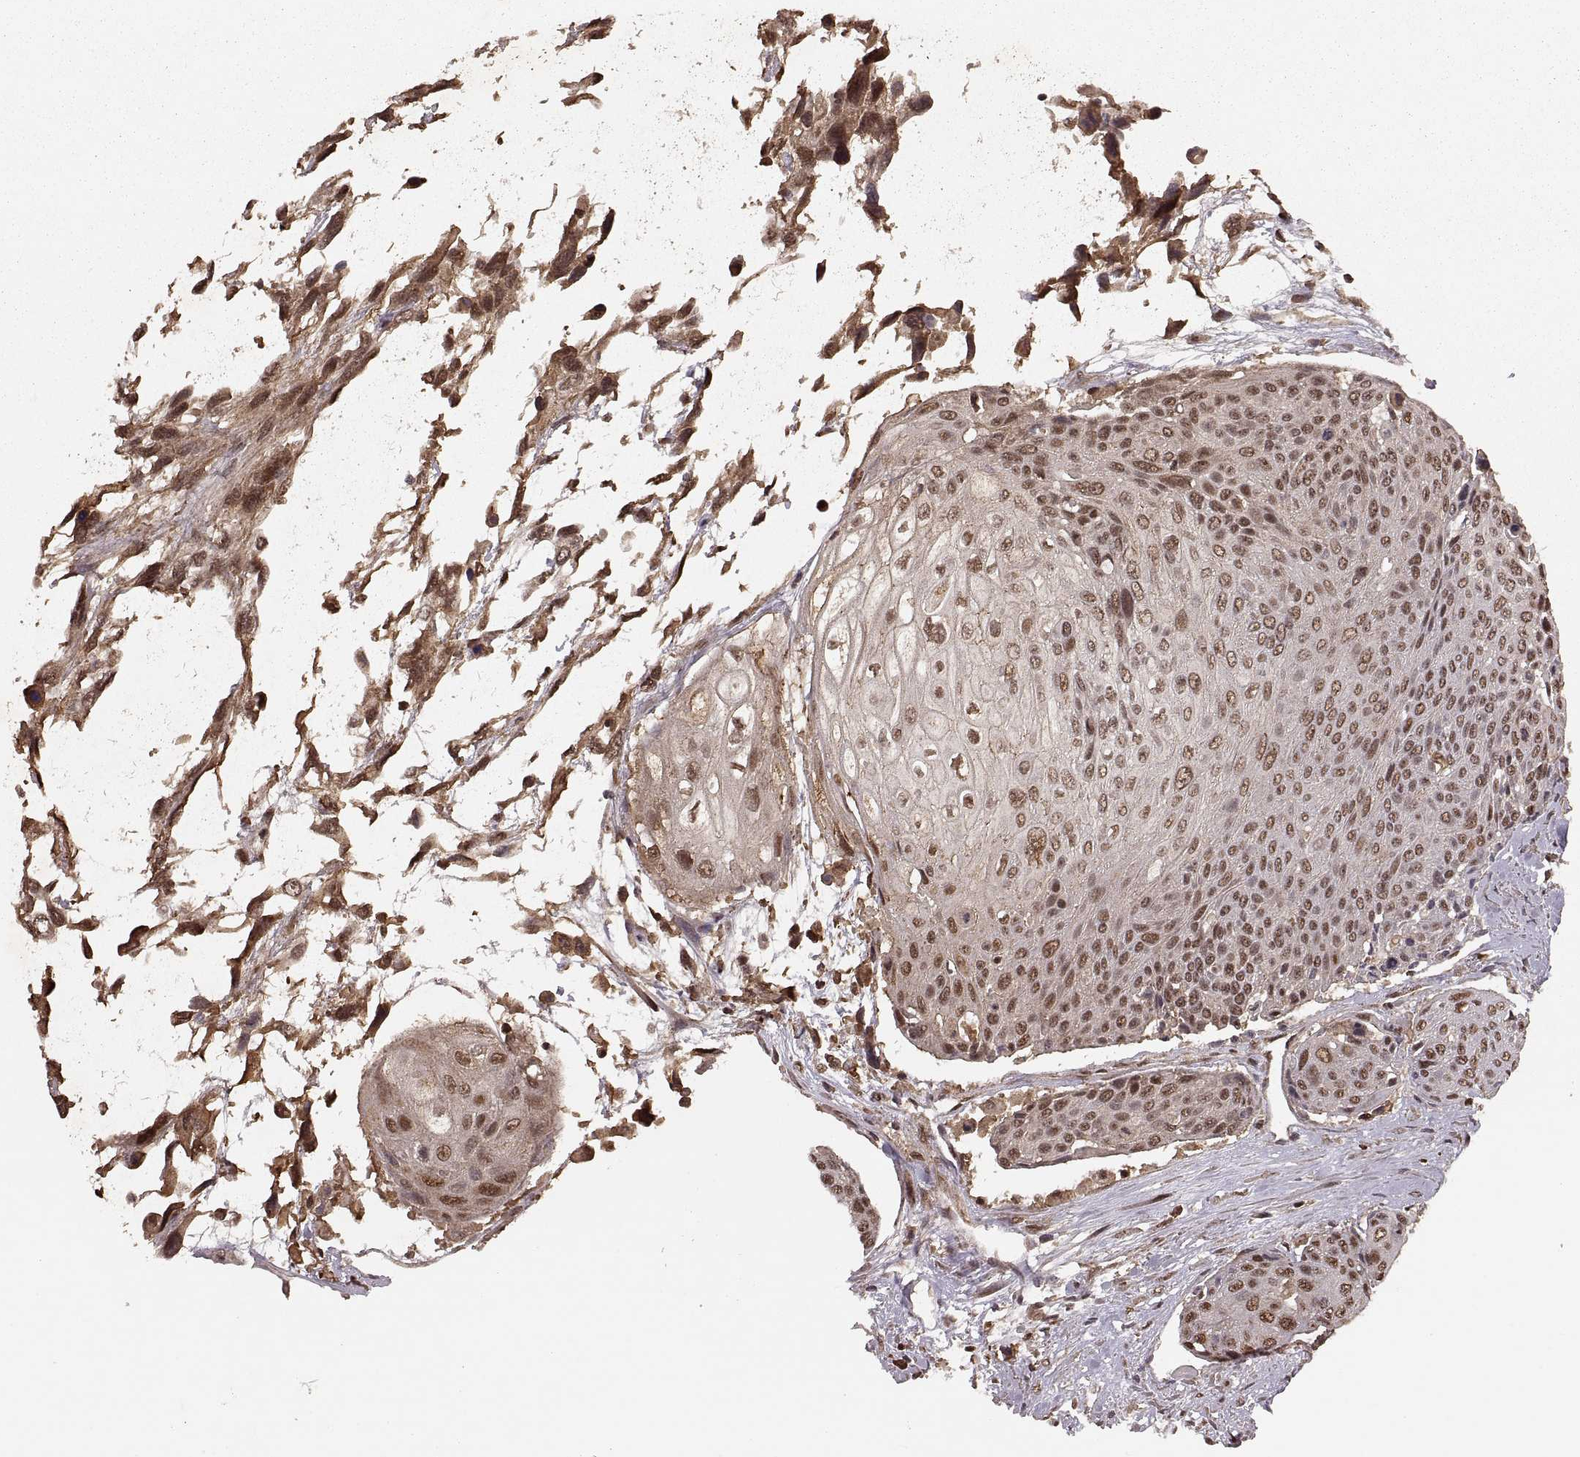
{"staining": {"intensity": "moderate", "quantity": ">75%", "location": "nuclear"}, "tissue": "urothelial cancer", "cell_type": "Tumor cells", "image_type": "cancer", "snomed": [{"axis": "morphology", "description": "Urothelial carcinoma, High grade"}, {"axis": "topography", "description": "Urinary bladder"}], "caption": "Protein staining of urothelial cancer tissue demonstrates moderate nuclear positivity in about >75% of tumor cells.", "gene": "RFT1", "patient": {"sex": "female", "age": 70}}